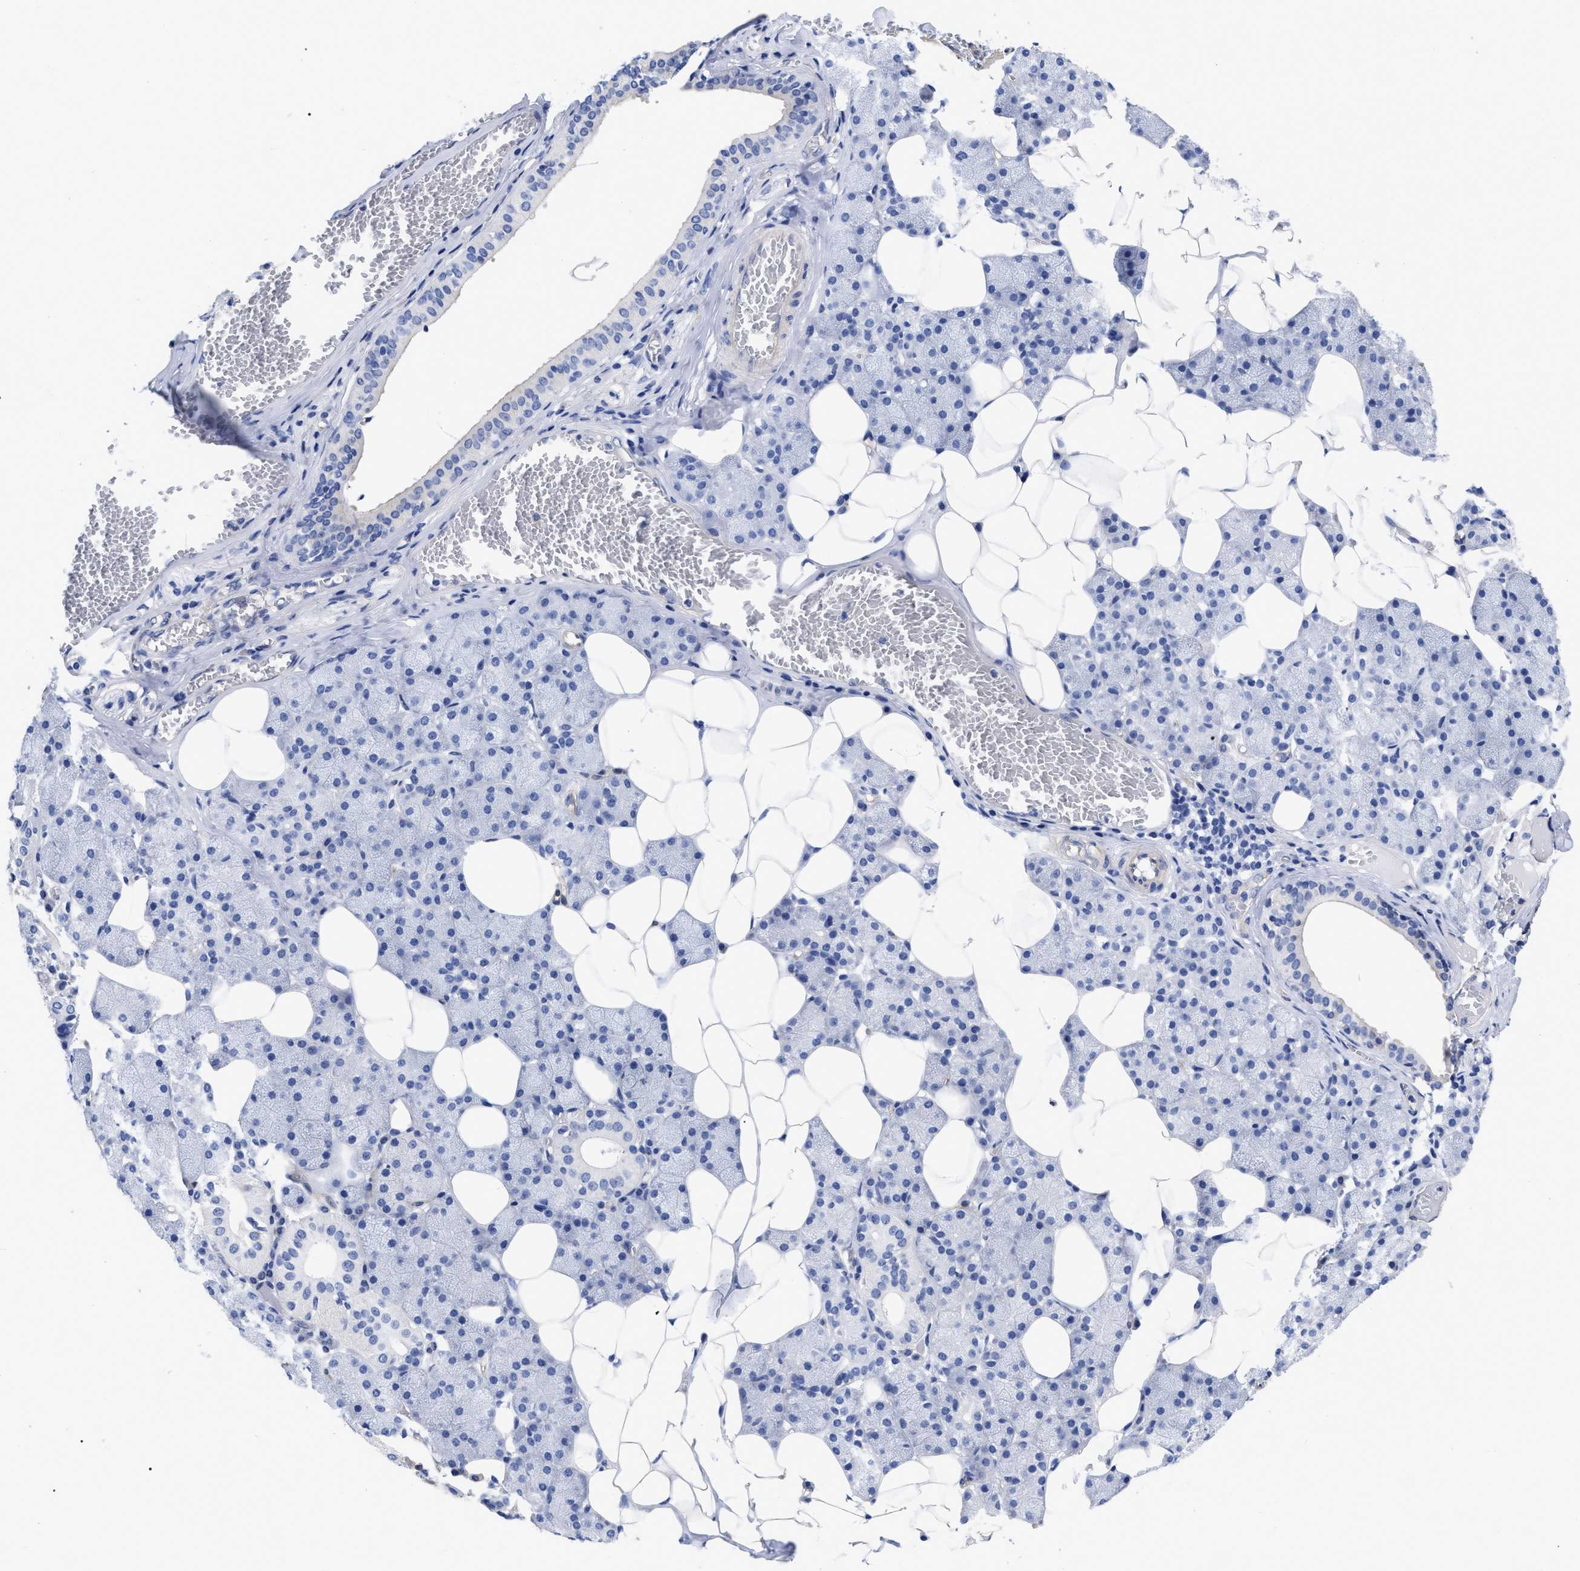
{"staining": {"intensity": "negative", "quantity": "none", "location": "none"}, "tissue": "salivary gland", "cell_type": "Glandular cells", "image_type": "normal", "snomed": [{"axis": "morphology", "description": "Normal tissue, NOS"}, {"axis": "topography", "description": "Salivary gland"}], "caption": "Immunohistochemistry (IHC) photomicrograph of unremarkable salivary gland stained for a protein (brown), which demonstrates no positivity in glandular cells.", "gene": "IRAG2", "patient": {"sex": "female", "age": 33}}